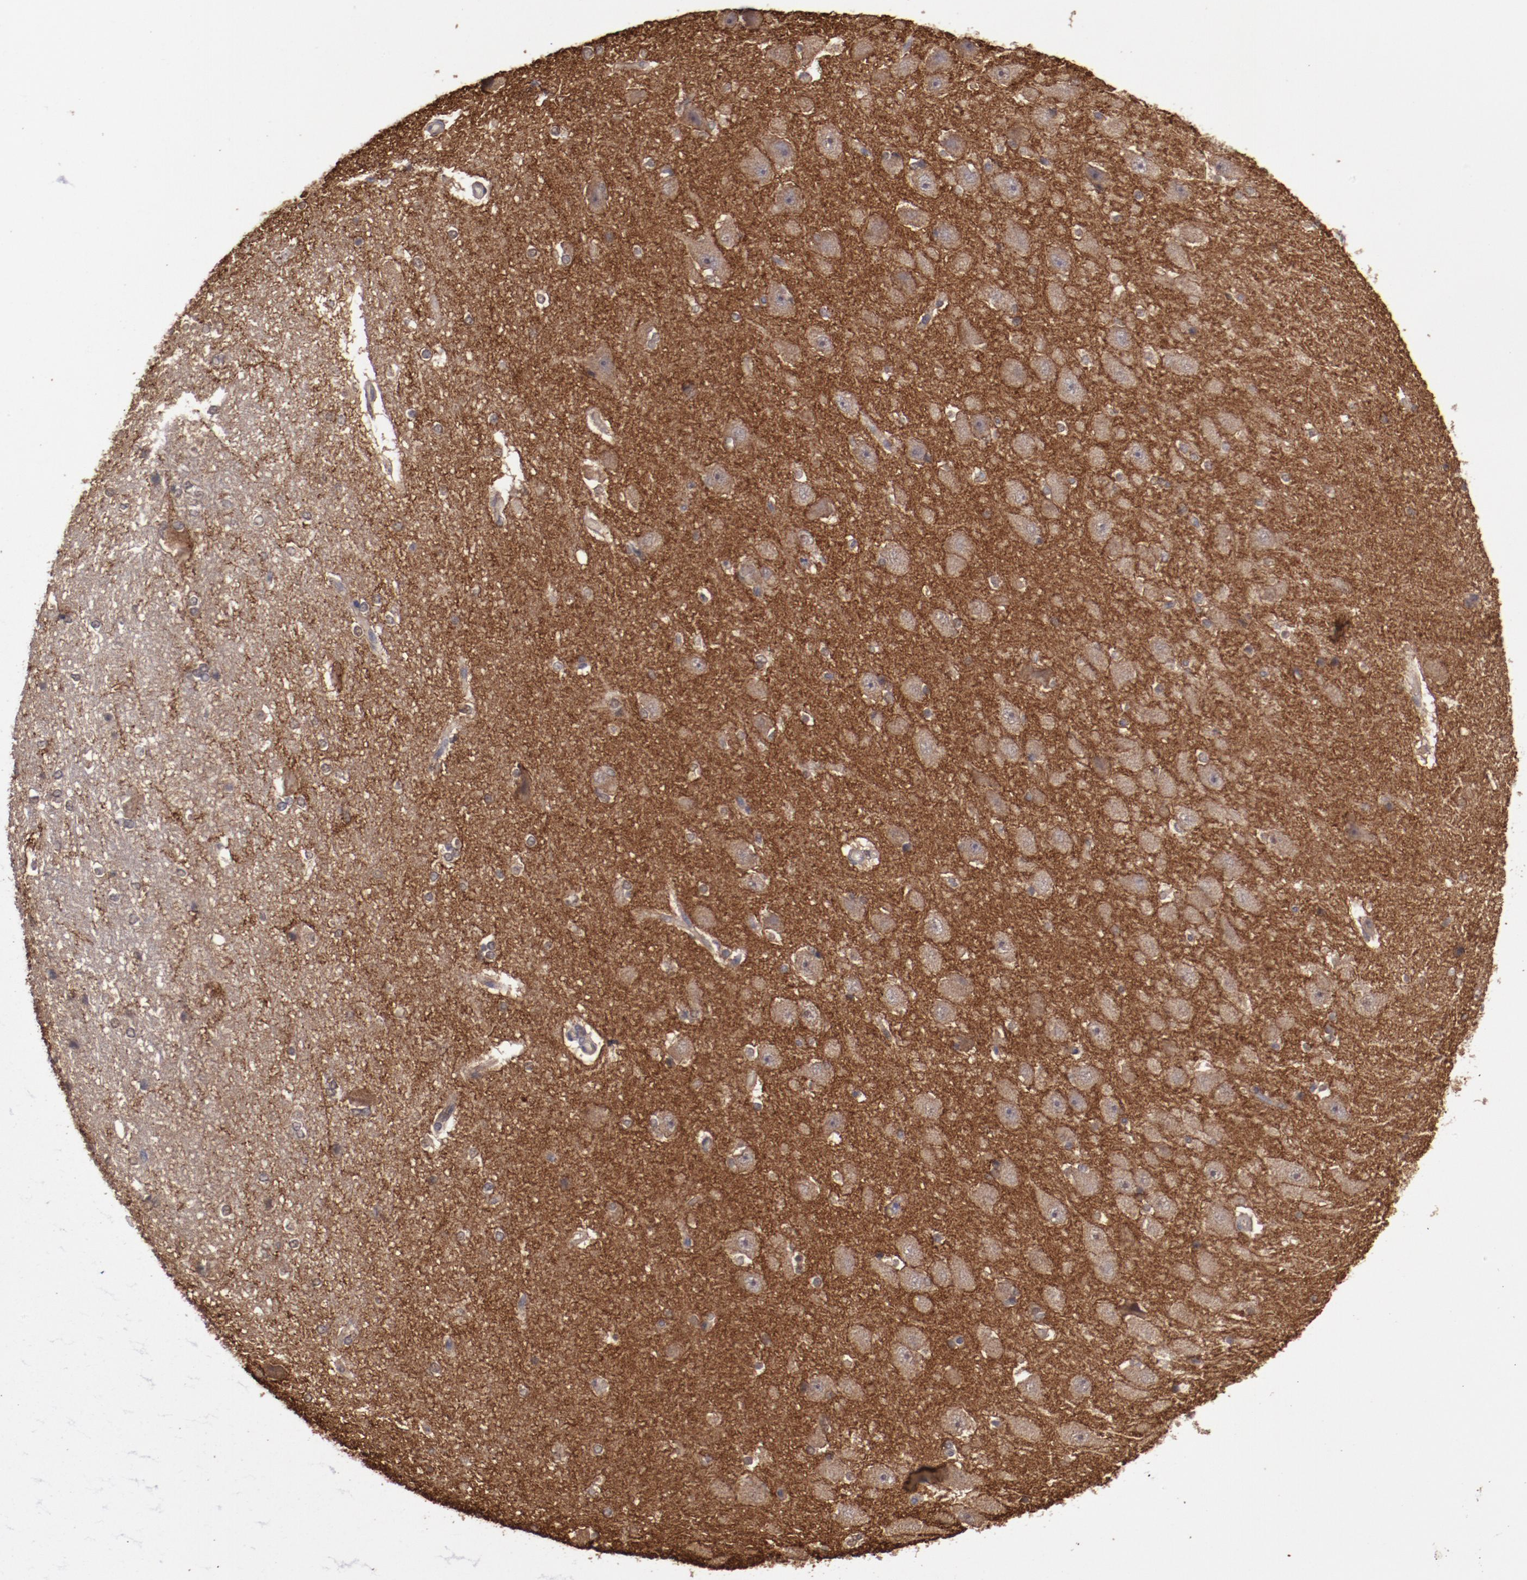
{"staining": {"intensity": "strong", "quantity": ">75%", "location": "cytoplasmic/membranous"}, "tissue": "hippocampus", "cell_type": "Glial cells", "image_type": "normal", "snomed": [{"axis": "morphology", "description": "Normal tissue, NOS"}, {"axis": "topography", "description": "Hippocampus"}], "caption": "Immunohistochemical staining of normal hippocampus reveals >75% levels of strong cytoplasmic/membranous protein staining in about >75% of glial cells. (brown staining indicates protein expression, while blue staining denotes nuclei).", "gene": "FAT1", "patient": {"sex": "female", "age": 19}}